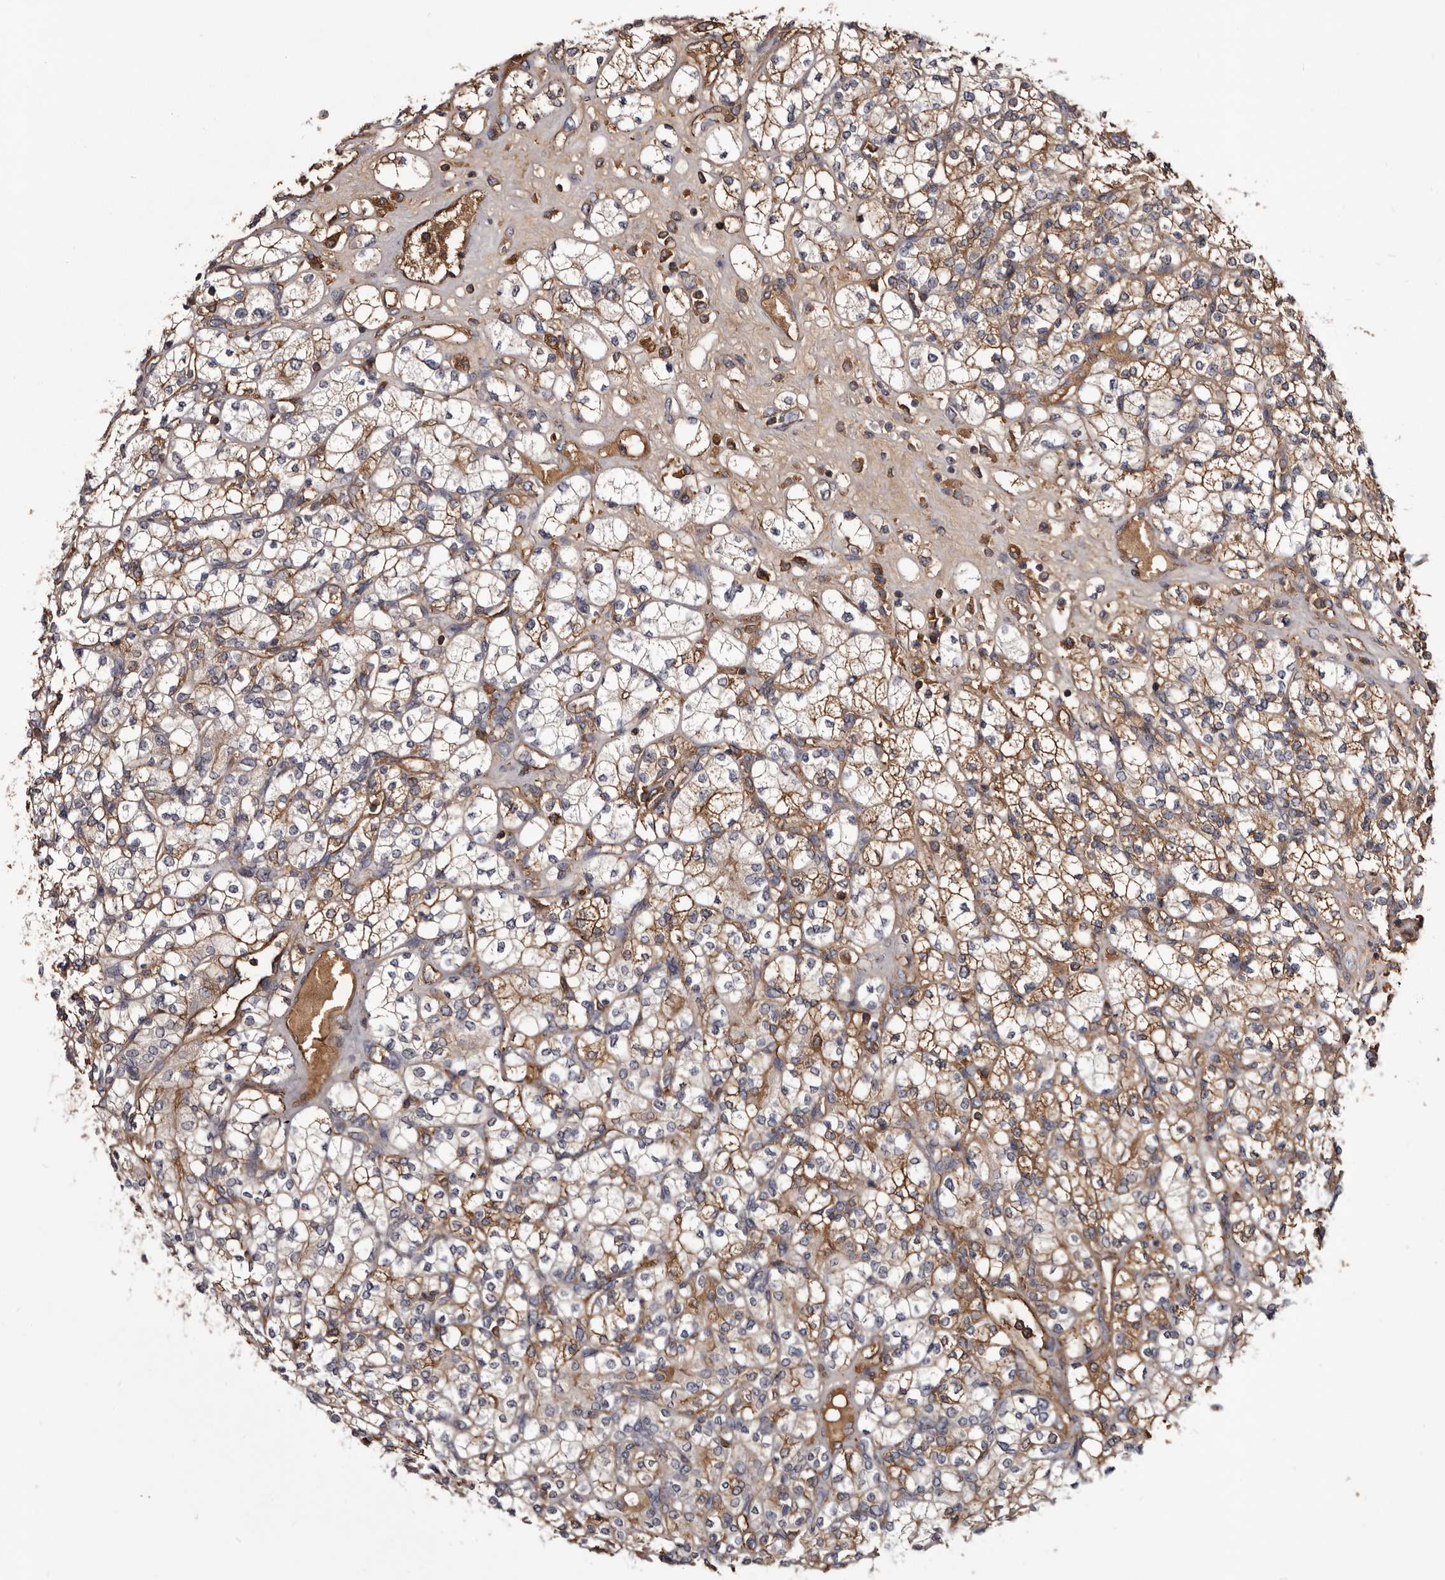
{"staining": {"intensity": "moderate", "quantity": ">75%", "location": "cytoplasmic/membranous"}, "tissue": "renal cancer", "cell_type": "Tumor cells", "image_type": "cancer", "snomed": [{"axis": "morphology", "description": "Adenocarcinoma, NOS"}, {"axis": "topography", "description": "Kidney"}], "caption": "About >75% of tumor cells in adenocarcinoma (renal) exhibit moderate cytoplasmic/membranous protein positivity as visualized by brown immunohistochemical staining.", "gene": "CYP1B1", "patient": {"sex": "male", "age": 77}}